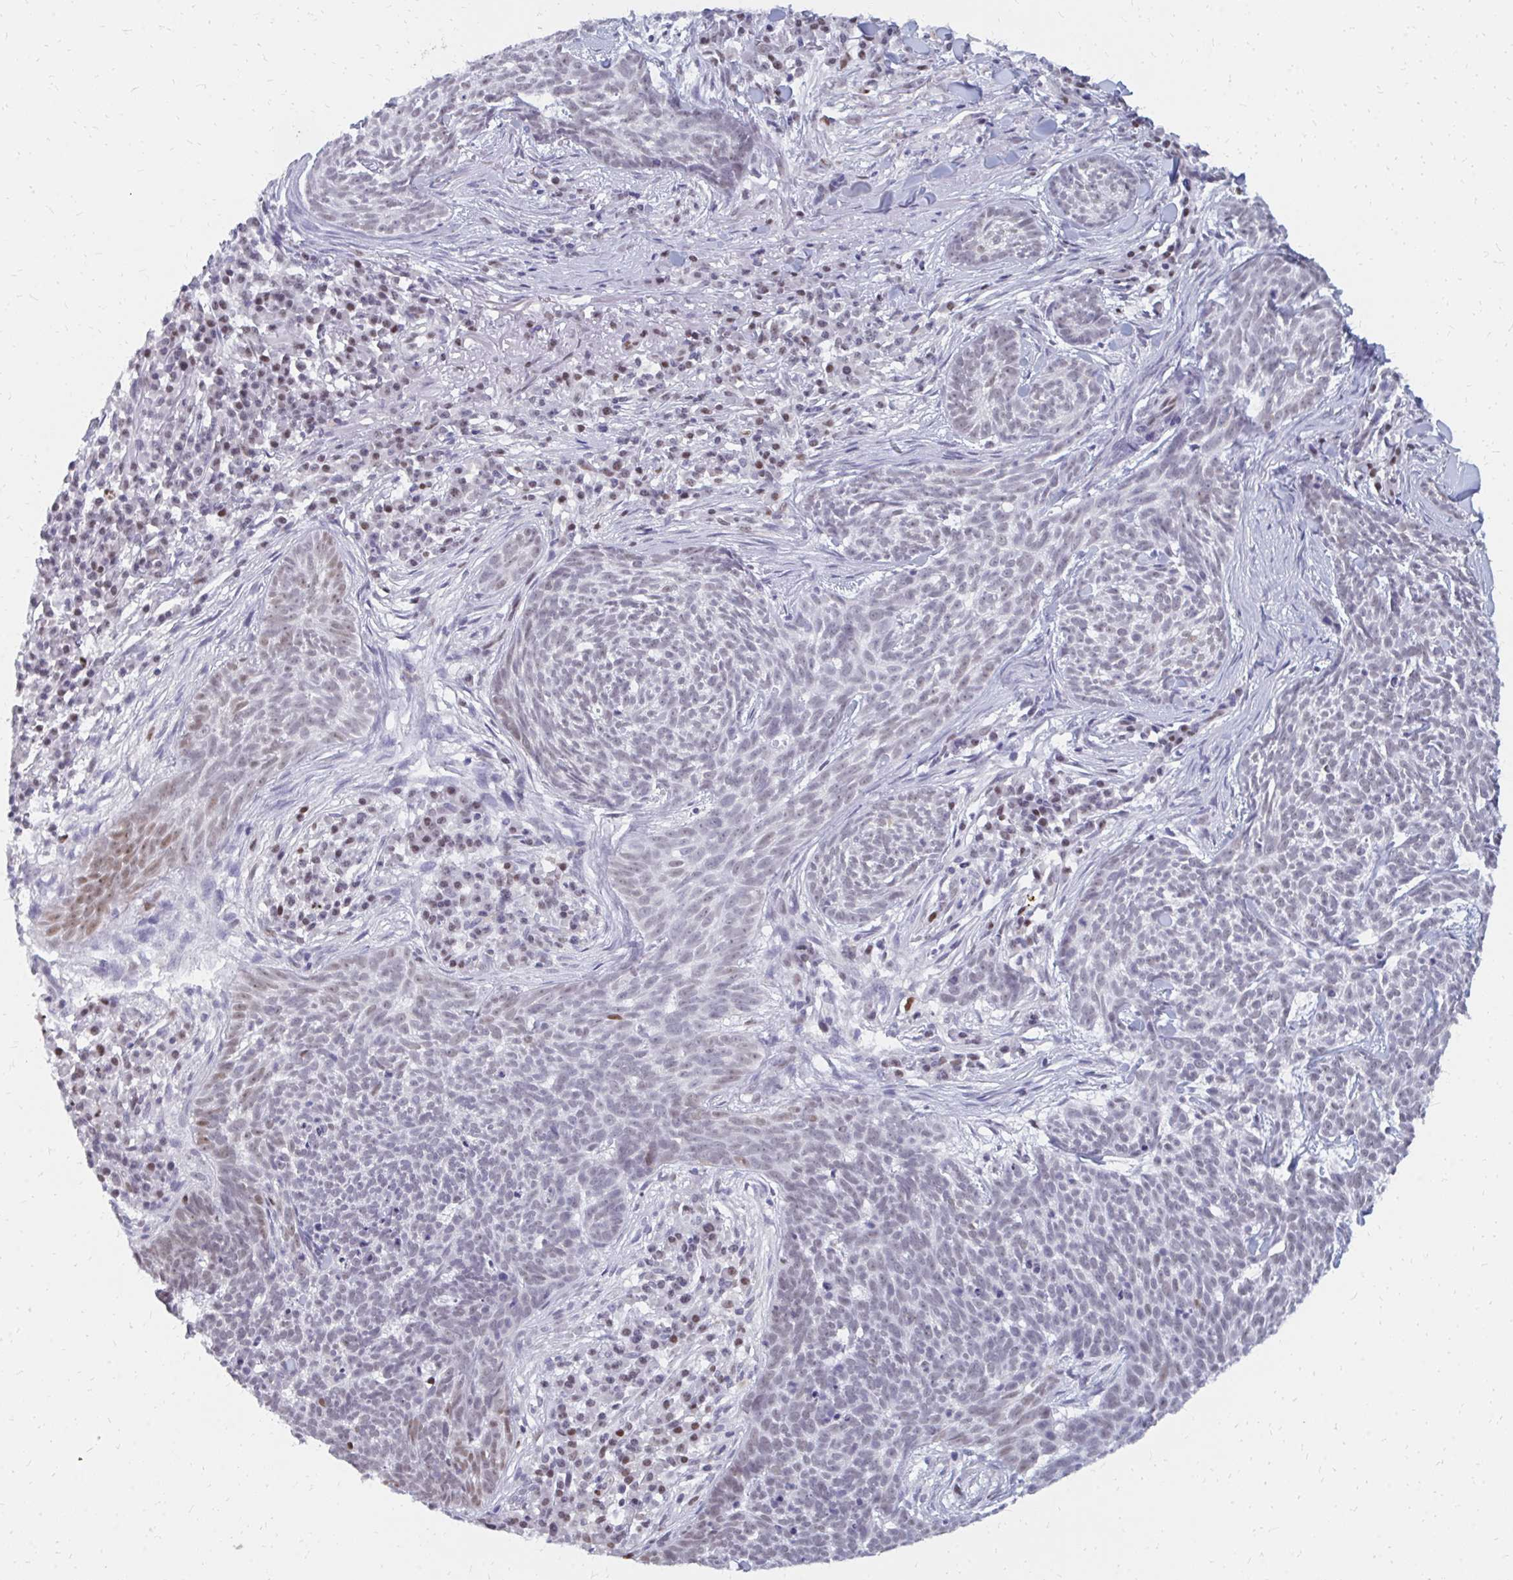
{"staining": {"intensity": "weak", "quantity": "25%-75%", "location": "nuclear"}, "tissue": "skin cancer", "cell_type": "Tumor cells", "image_type": "cancer", "snomed": [{"axis": "morphology", "description": "Basal cell carcinoma"}, {"axis": "topography", "description": "Skin"}], "caption": "This image demonstrates immunohistochemistry (IHC) staining of human skin cancer (basal cell carcinoma), with low weak nuclear staining in about 25%-75% of tumor cells.", "gene": "PLK3", "patient": {"sex": "female", "age": 93}}